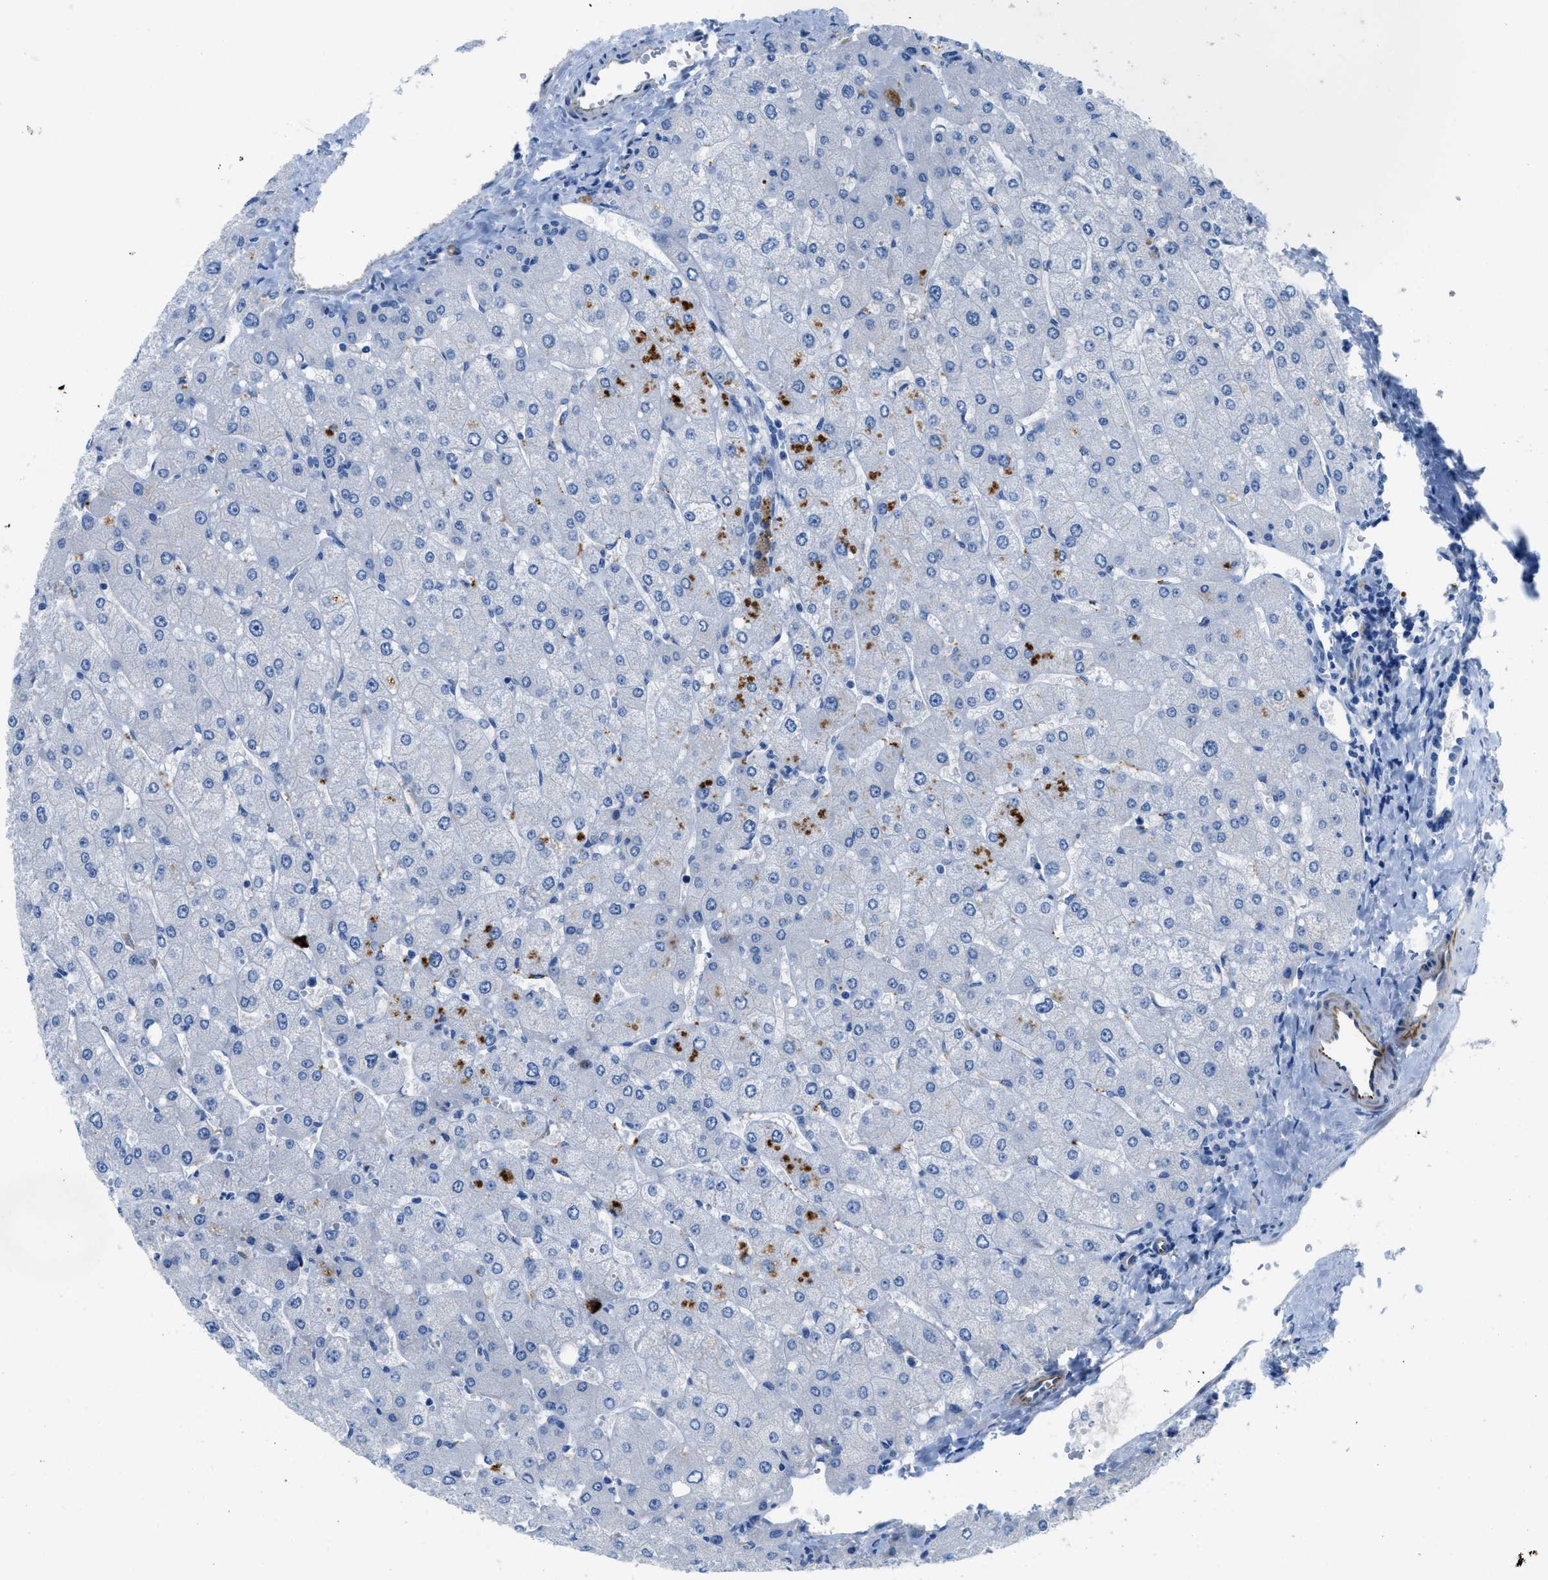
{"staining": {"intensity": "negative", "quantity": "none", "location": "none"}, "tissue": "liver", "cell_type": "Cholangiocytes", "image_type": "normal", "snomed": [{"axis": "morphology", "description": "Normal tissue, NOS"}, {"axis": "topography", "description": "Liver"}], "caption": "High power microscopy histopathology image of an IHC histopathology image of unremarkable liver, revealing no significant positivity in cholangiocytes. Nuclei are stained in blue.", "gene": "XCR1", "patient": {"sex": "male", "age": 55}}